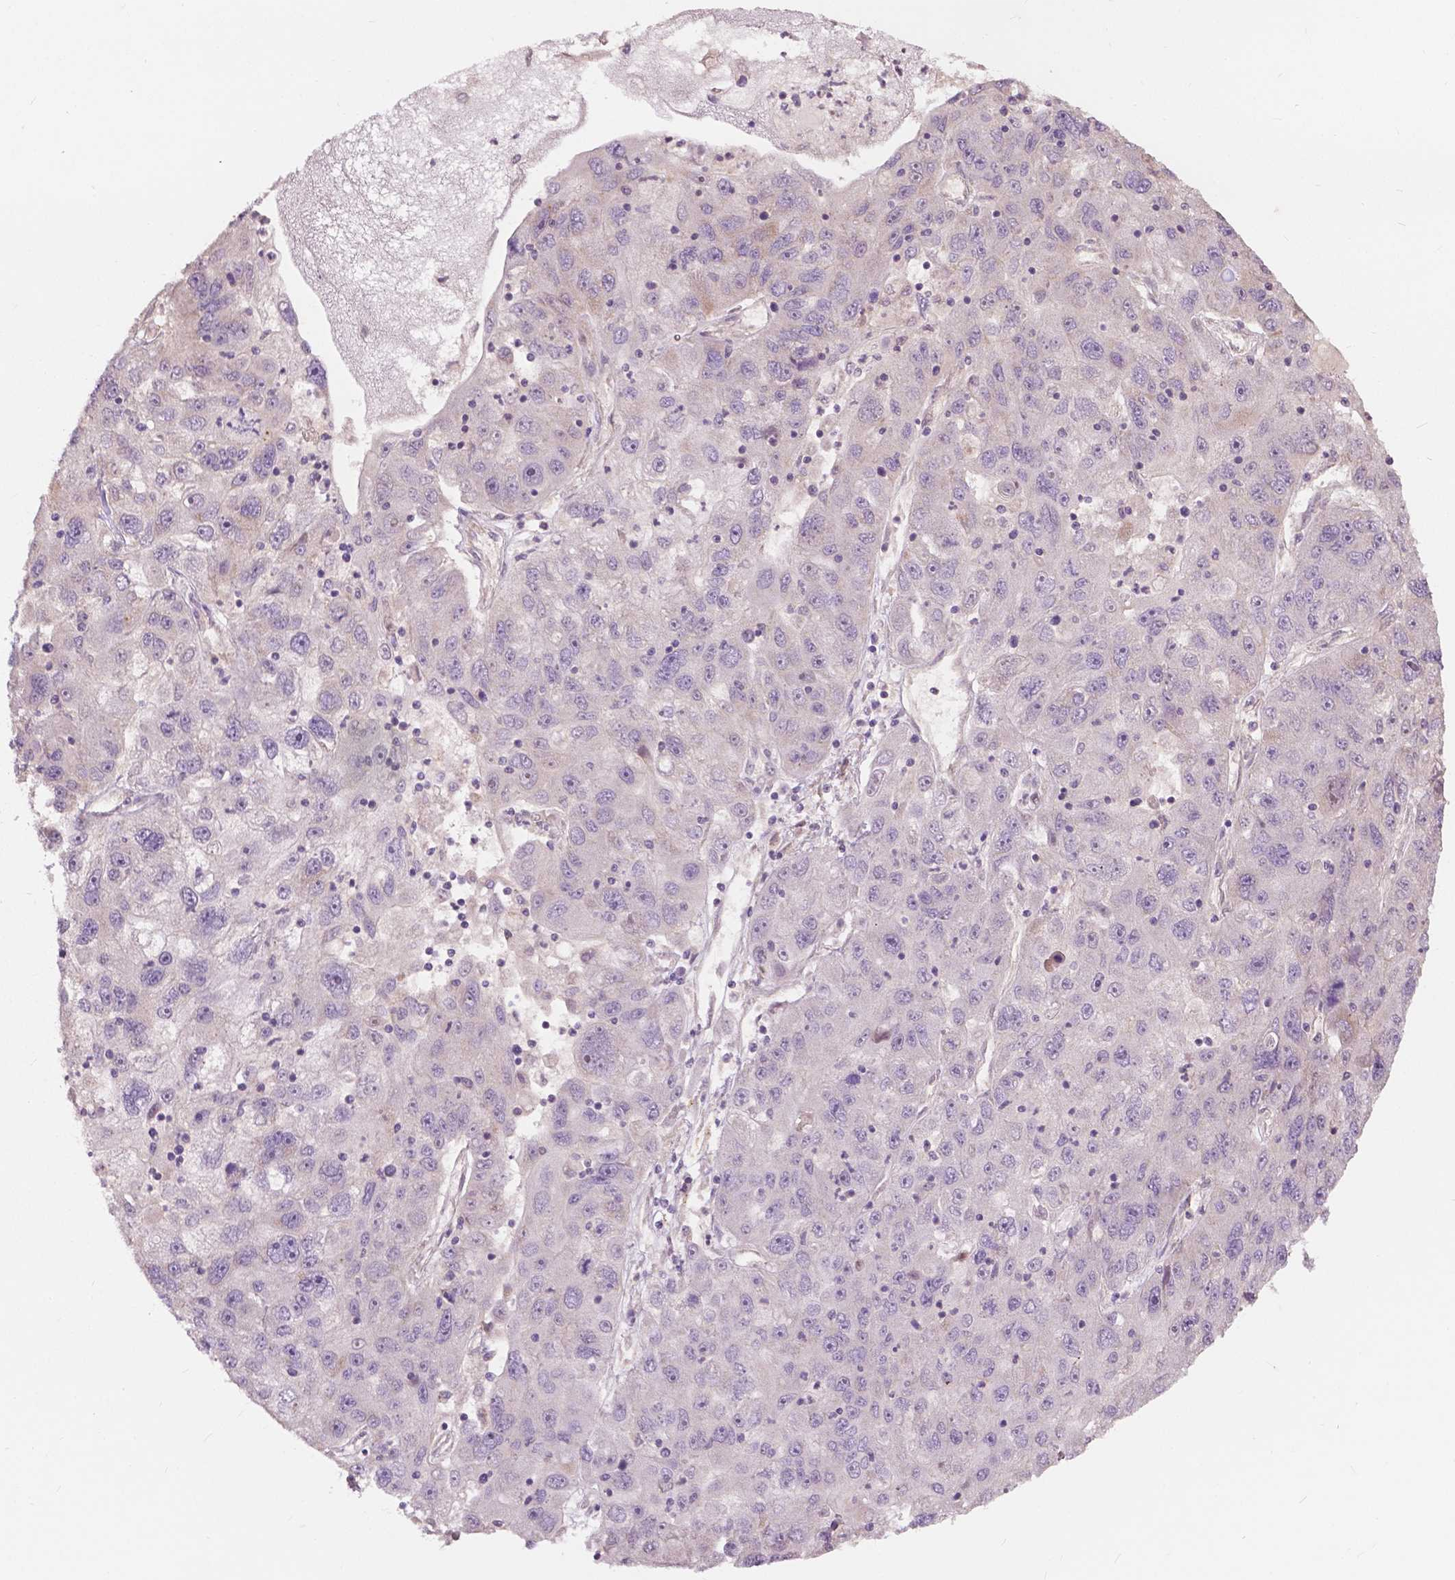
{"staining": {"intensity": "negative", "quantity": "none", "location": "none"}, "tissue": "stomach cancer", "cell_type": "Tumor cells", "image_type": "cancer", "snomed": [{"axis": "morphology", "description": "Adenocarcinoma, NOS"}, {"axis": "topography", "description": "Stomach"}], "caption": "Immunohistochemistry (IHC) micrograph of human stomach cancer (adenocarcinoma) stained for a protein (brown), which demonstrates no staining in tumor cells.", "gene": "NDUFA10", "patient": {"sex": "male", "age": 56}}